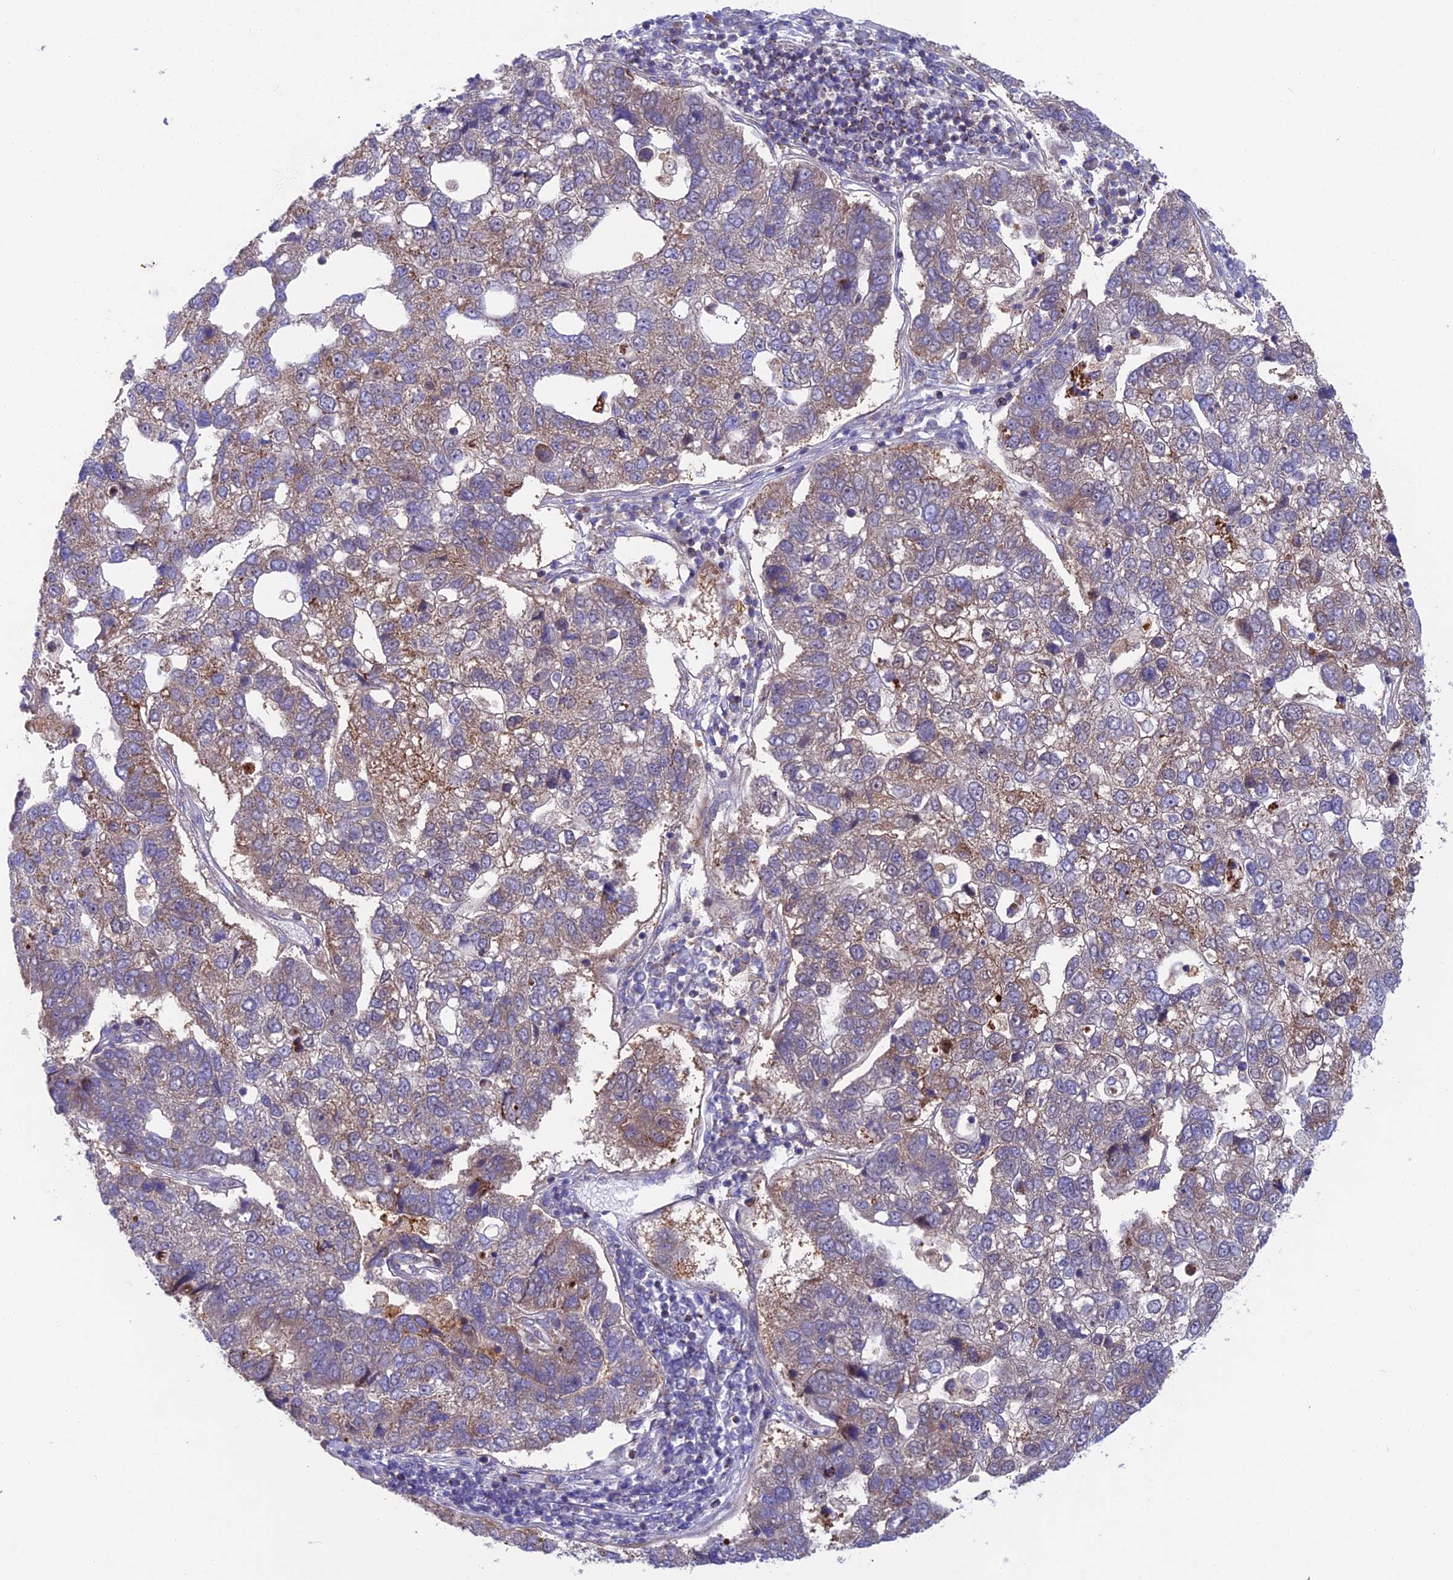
{"staining": {"intensity": "weak", "quantity": ">75%", "location": "cytoplasmic/membranous"}, "tissue": "pancreatic cancer", "cell_type": "Tumor cells", "image_type": "cancer", "snomed": [{"axis": "morphology", "description": "Adenocarcinoma, NOS"}, {"axis": "topography", "description": "Pancreas"}], "caption": "Protein analysis of adenocarcinoma (pancreatic) tissue displays weak cytoplasmic/membranous expression in about >75% of tumor cells. The protein of interest is stained brown, and the nuclei are stained in blue (DAB (3,3'-diaminobenzidine) IHC with brightfield microscopy, high magnification).", "gene": "CS", "patient": {"sex": "female", "age": 61}}